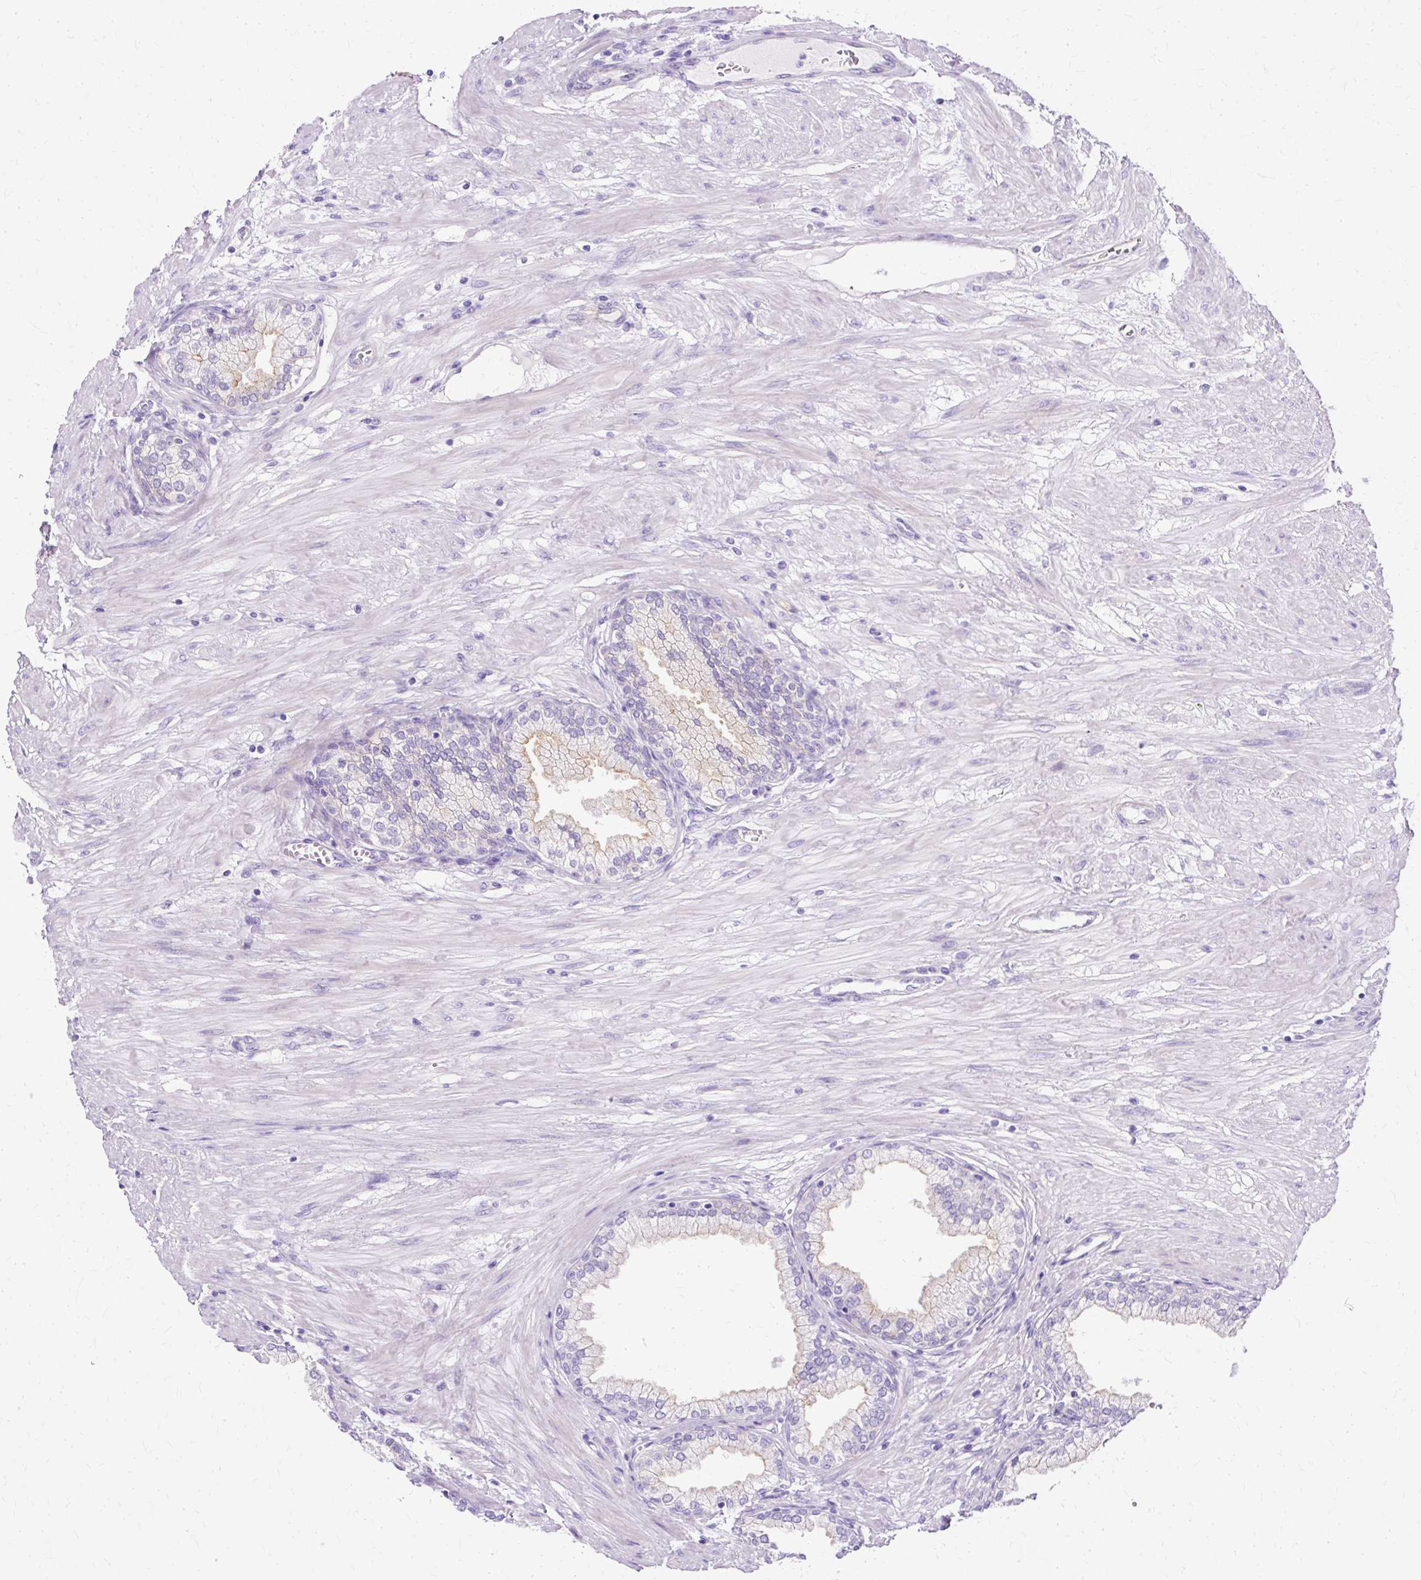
{"staining": {"intensity": "moderate", "quantity": "<25%", "location": "cytoplasmic/membranous"}, "tissue": "prostate cancer", "cell_type": "Tumor cells", "image_type": "cancer", "snomed": [{"axis": "morphology", "description": "Adenocarcinoma, High grade"}, {"axis": "topography", "description": "Prostate and seminal vesicle, NOS"}], "caption": "An image of human prostate cancer stained for a protein shows moderate cytoplasmic/membranous brown staining in tumor cells.", "gene": "MYO6", "patient": {"sex": "male", "age": 64}}